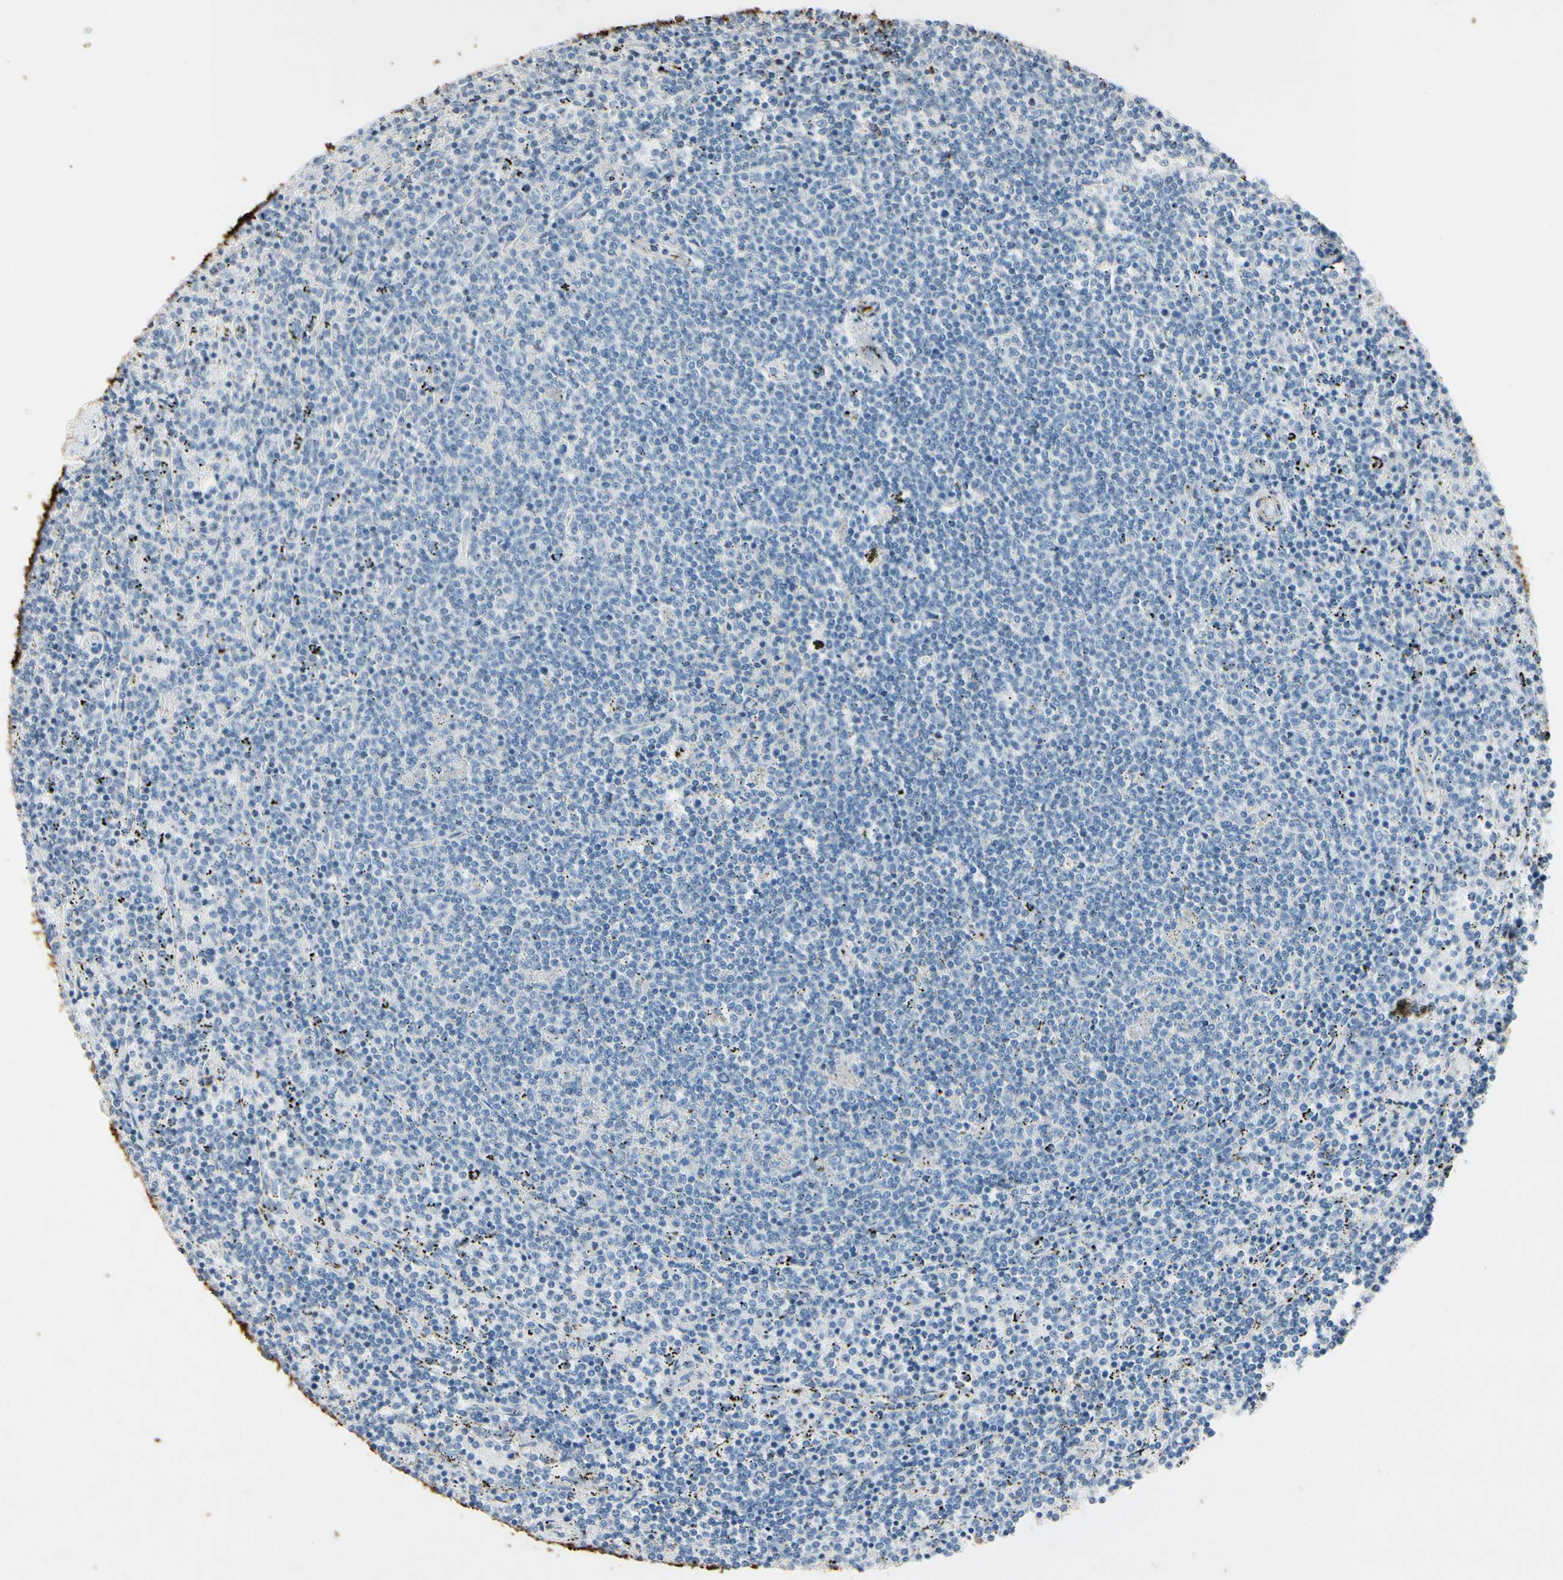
{"staining": {"intensity": "negative", "quantity": "none", "location": "none"}, "tissue": "lymphoma", "cell_type": "Tumor cells", "image_type": "cancer", "snomed": [{"axis": "morphology", "description": "Malignant lymphoma, non-Hodgkin's type, Low grade"}, {"axis": "topography", "description": "Spleen"}], "caption": "Immunohistochemistry of lymphoma shows no expression in tumor cells.", "gene": "AMPH", "patient": {"sex": "female", "age": 50}}